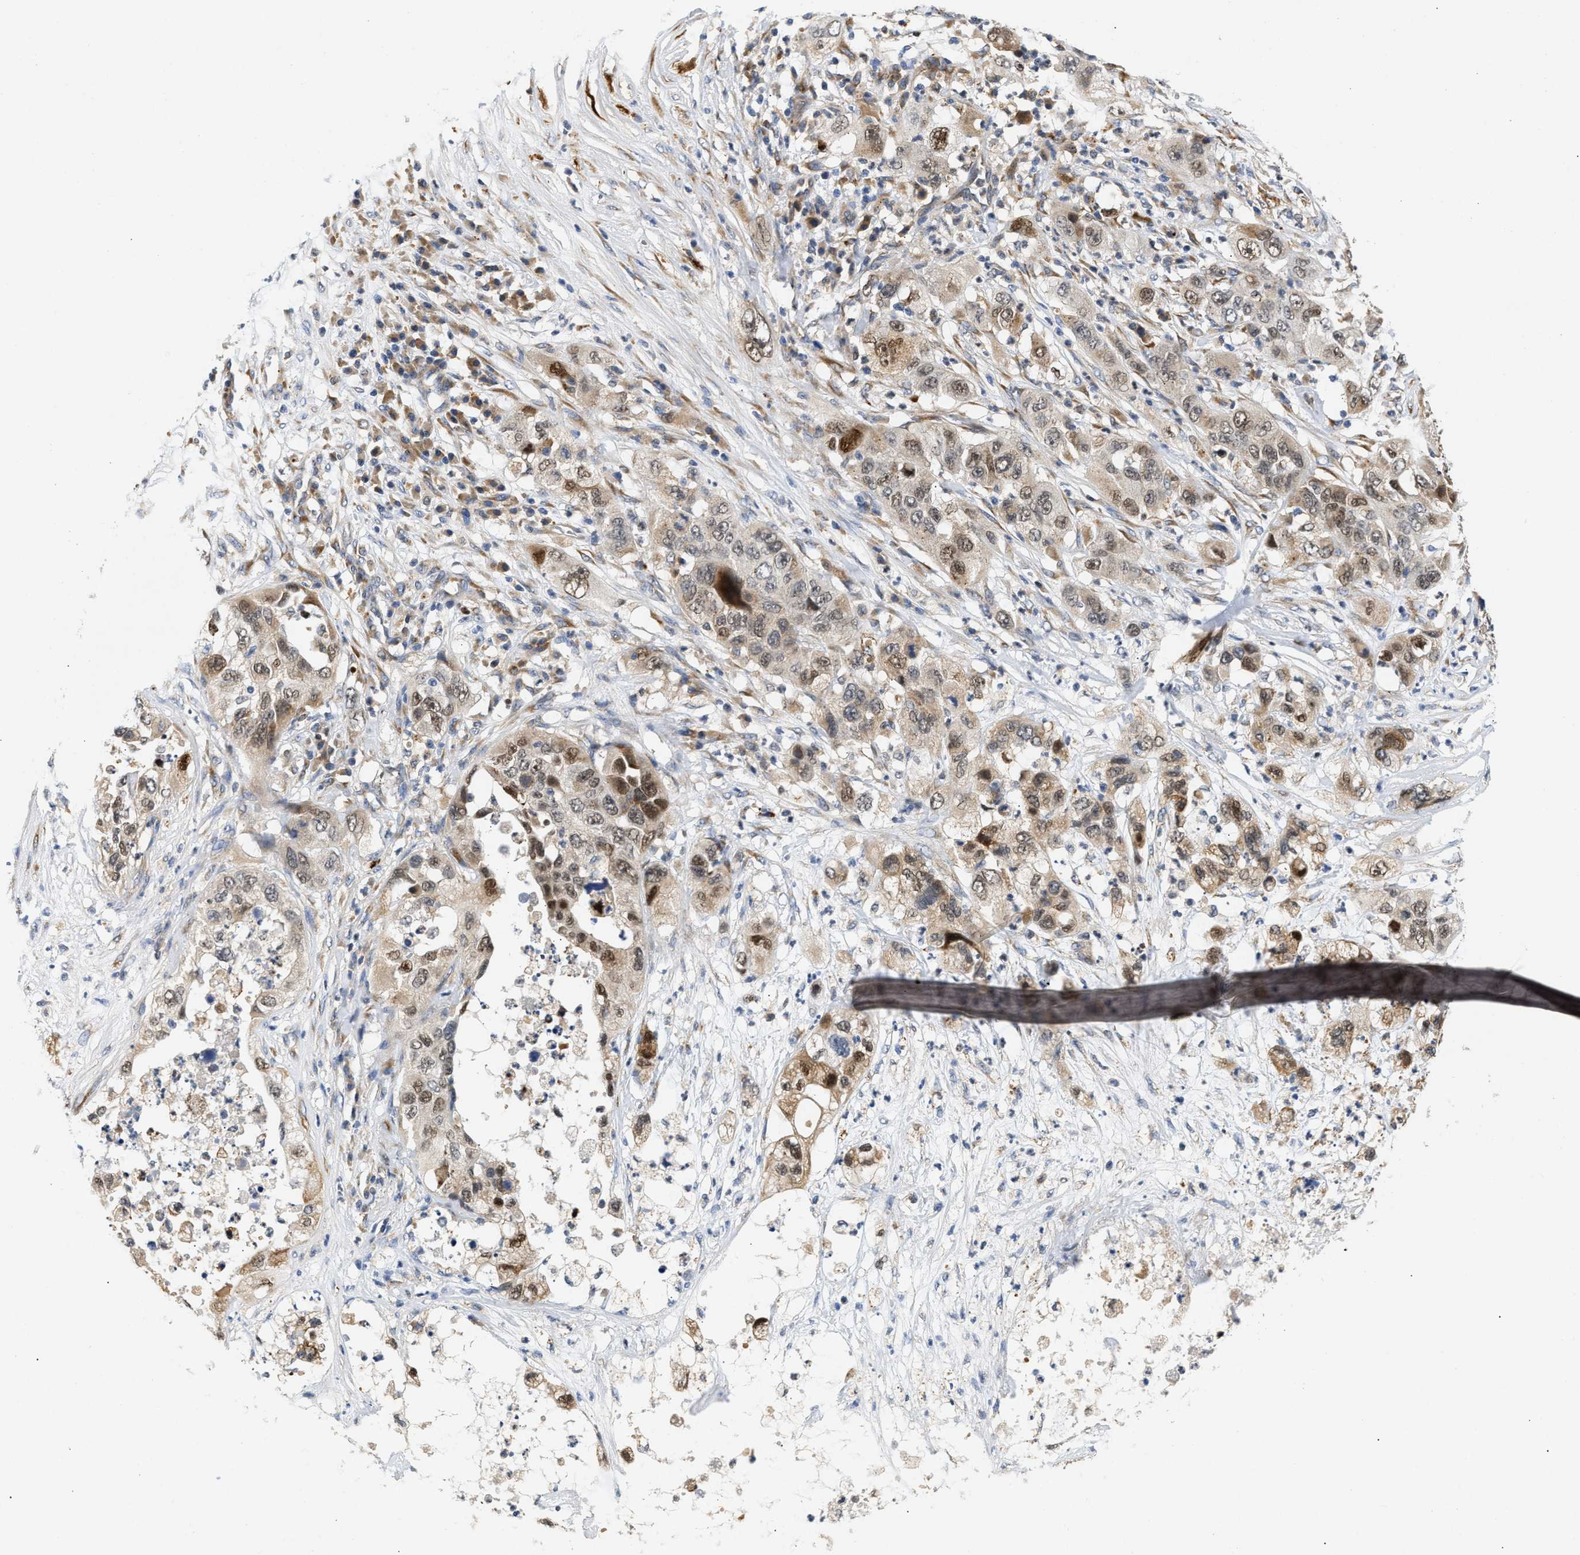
{"staining": {"intensity": "moderate", "quantity": ">75%", "location": "cytoplasmic/membranous,nuclear"}, "tissue": "pancreatic cancer", "cell_type": "Tumor cells", "image_type": "cancer", "snomed": [{"axis": "morphology", "description": "Adenocarcinoma, NOS"}, {"axis": "topography", "description": "Pancreas"}], "caption": "A medium amount of moderate cytoplasmic/membranous and nuclear expression is identified in about >75% of tumor cells in adenocarcinoma (pancreatic) tissue.", "gene": "PPM1L", "patient": {"sex": "female", "age": 78}}